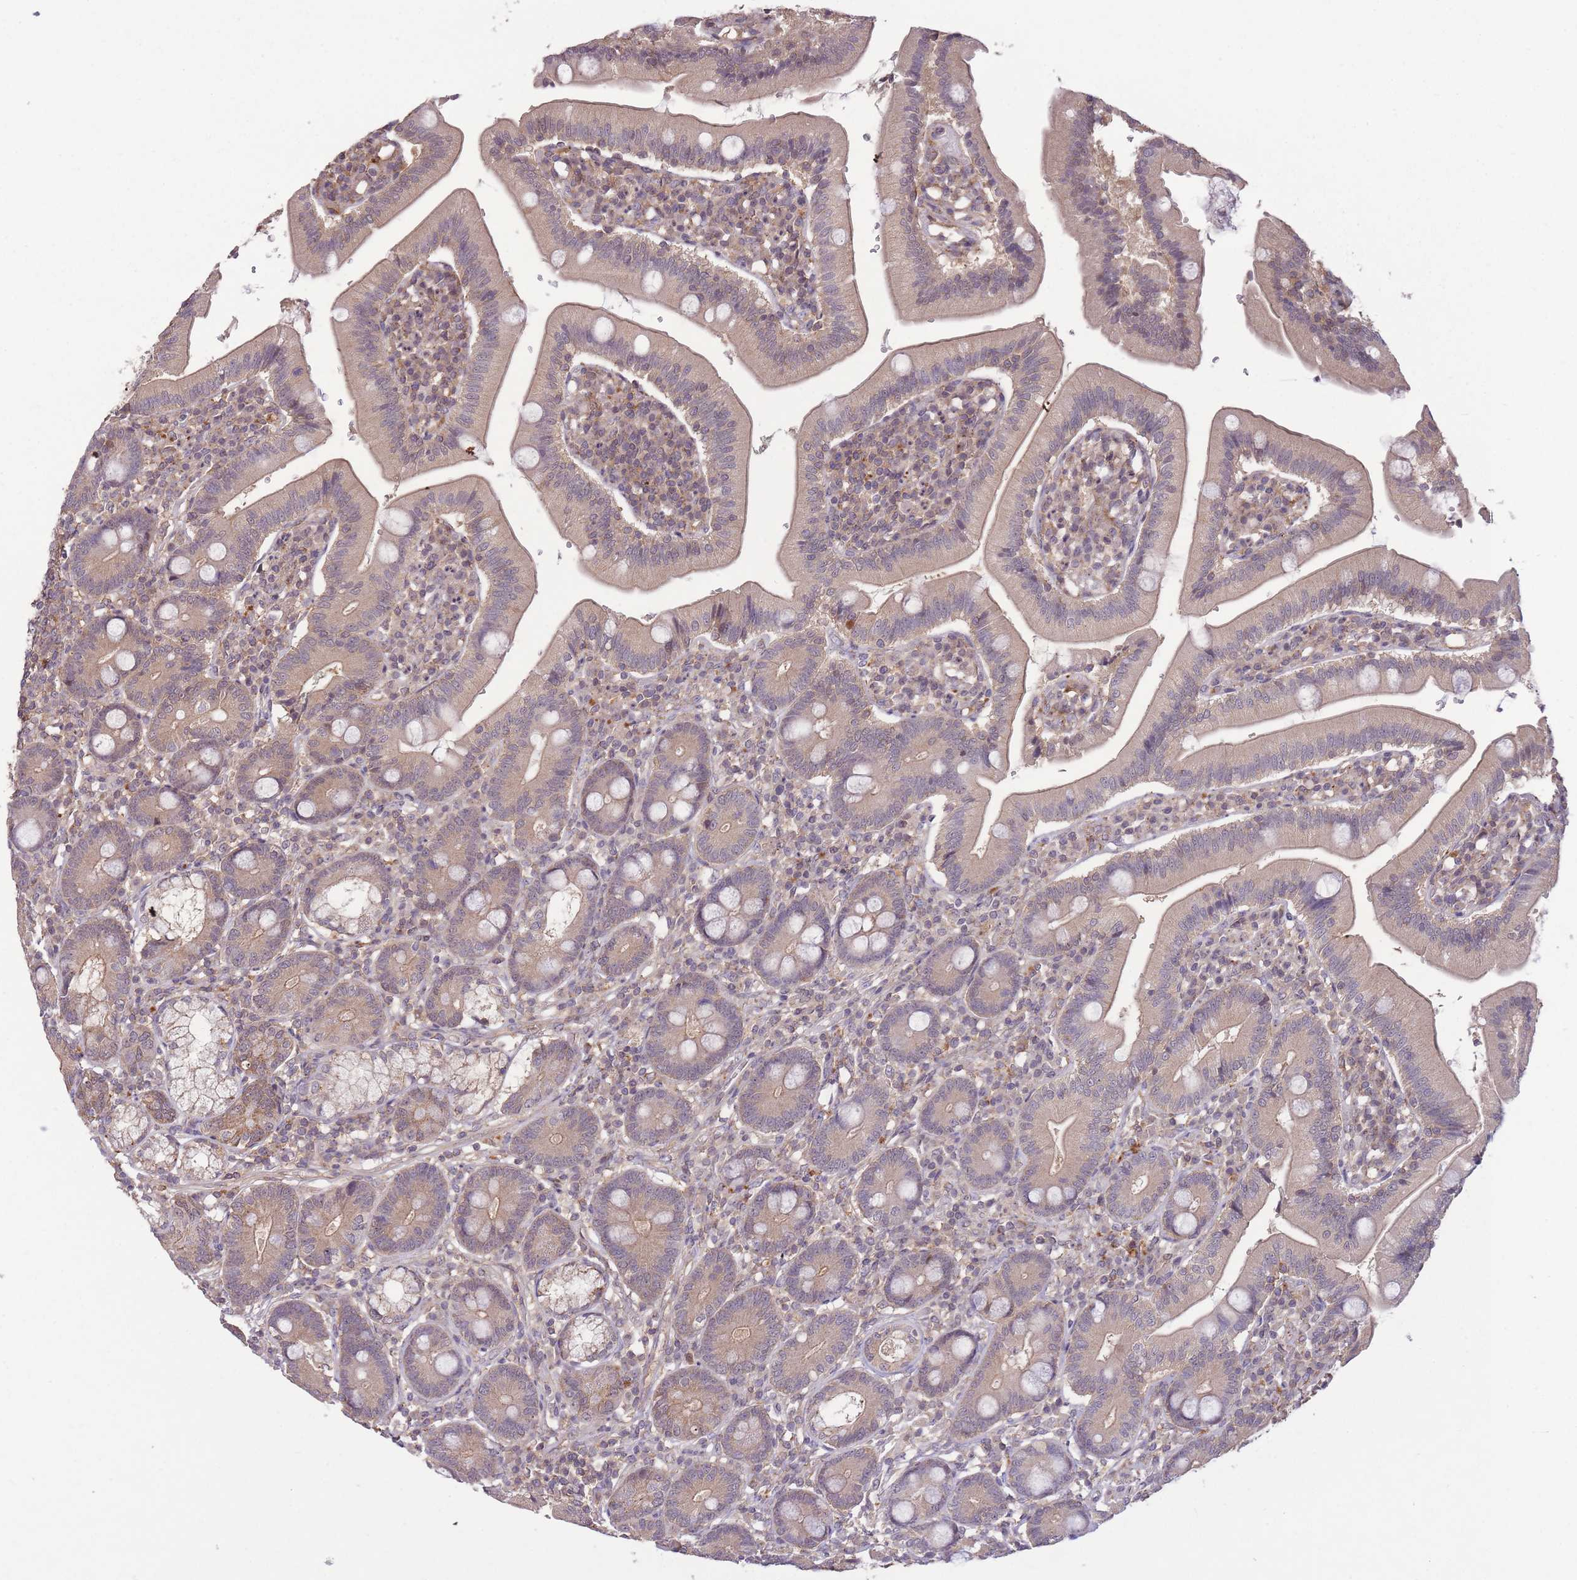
{"staining": {"intensity": "weak", "quantity": "25%-75%", "location": "cytoplasmic/membranous"}, "tissue": "duodenum", "cell_type": "Glandular cells", "image_type": "normal", "snomed": [{"axis": "morphology", "description": "Normal tissue, NOS"}, {"axis": "topography", "description": "Duodenum"}], "caption": "A photomicrograph showing weak cytoplasmic/membranous staining in approximately 25%-75% of glandular cells in benign duodenum, as visualized by brown immunohistochemical staining.", "gene": "POLR3F", "patient": {"sex": "female", "age": 67}}